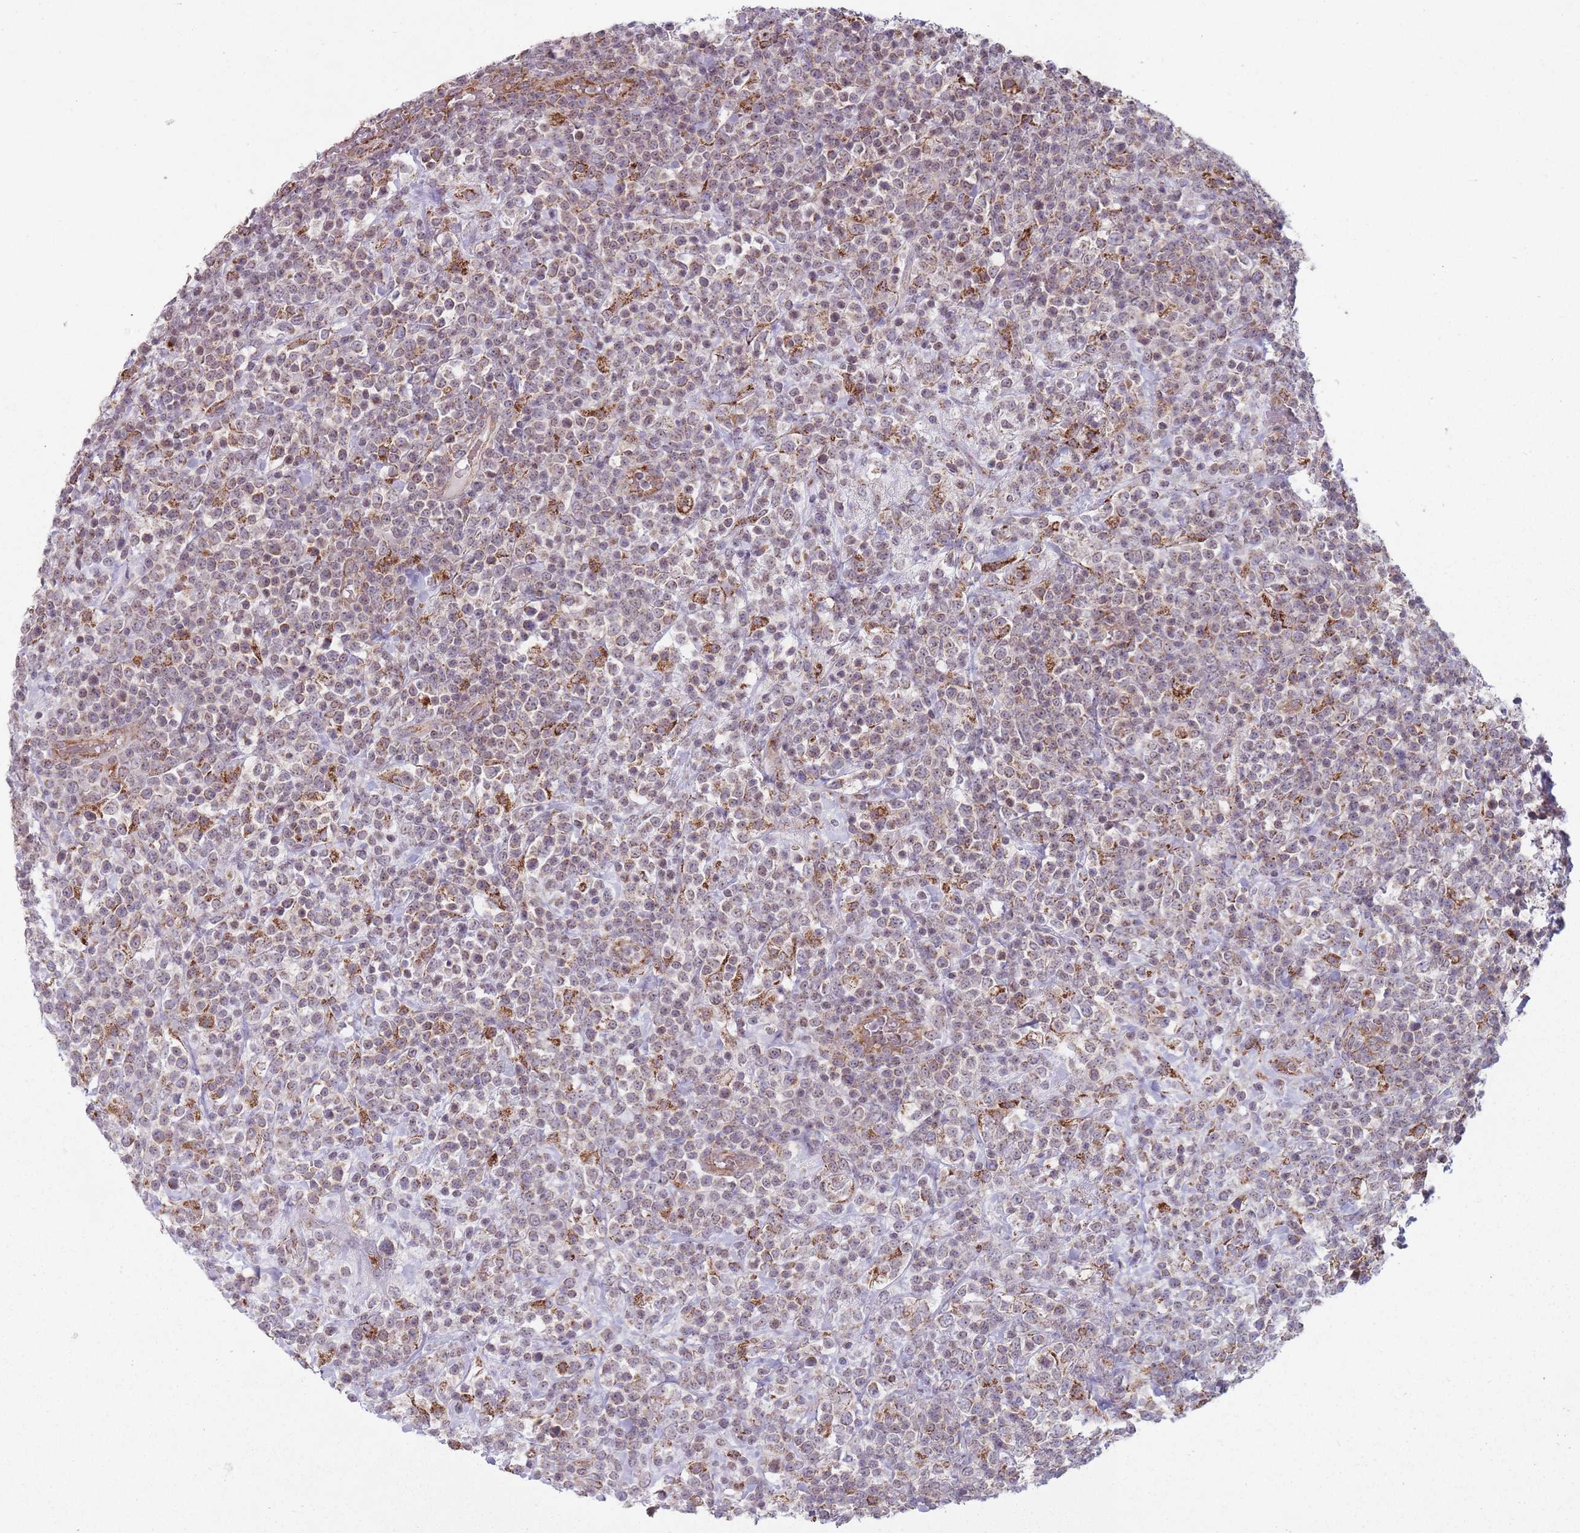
{"staining": {"intensity": "moderate", "quantity": "25%-75%", "location": "cytoplasmic/membranous"}, "tissue": "lymphoma", "cell_type": "Tumor cells", "image_type": "cancer", "snomed": [{"axis": "morphology", "description": "Malignant lymphoma, non-Hodgkin's type, High grade"}, {"axis": "topography", "description": "Colon"}], "caption": "Immunohistochemical staining of human malignant lymphoma, non-Hodgkin's type (high-grade) shows moderate cytoplasmic/membranous protein expression in approximately 25%-75% of tumor cells.", "gene": "OR10Q1", "patient": {"sex": "female", "age": 53}}